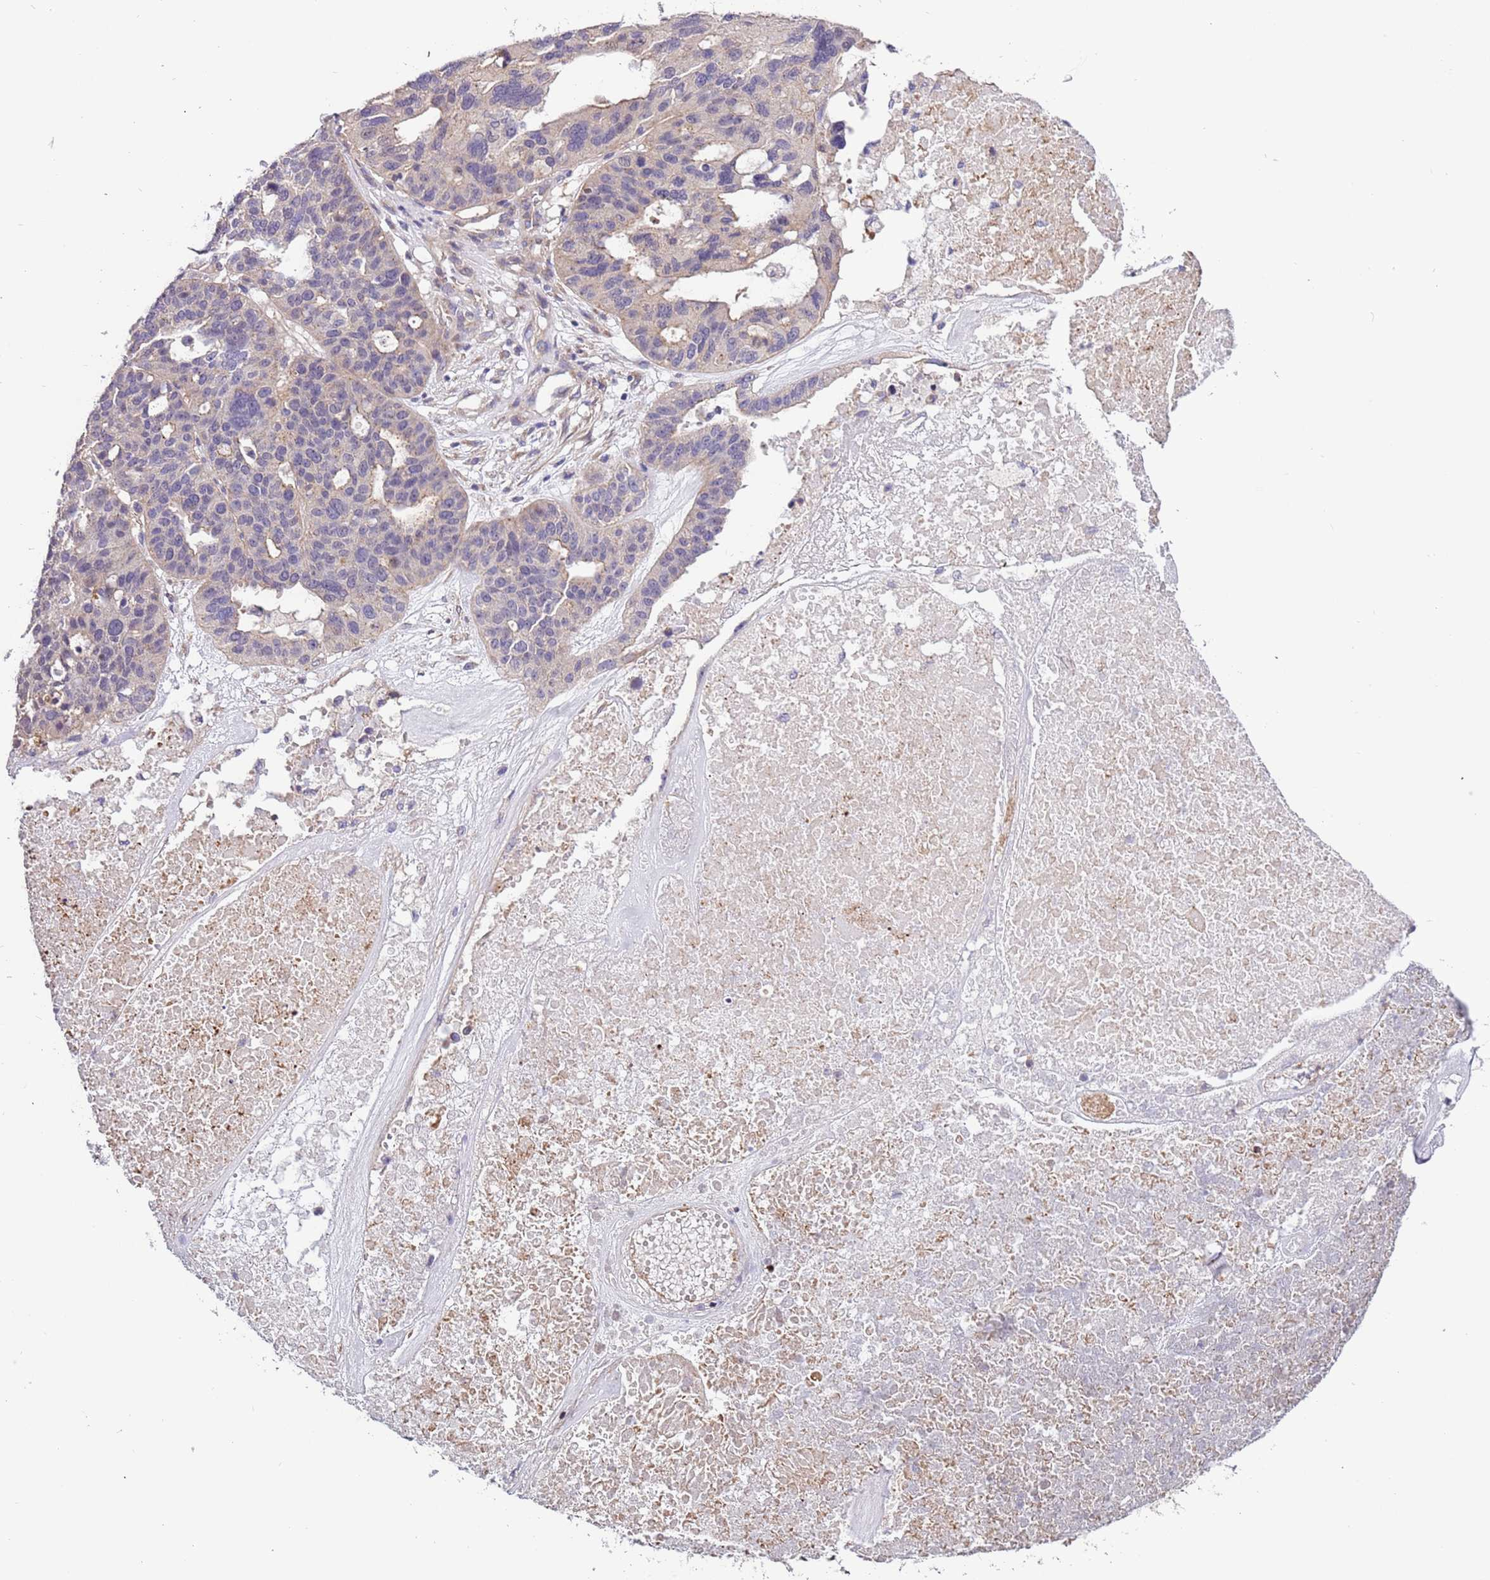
{"staining": {"intensity": "negative", "quantity": "none", "location": "none"}, "tissue": "ovarian cancer", "cell_type": "Tumor cells", "image_type": "cancer", "snomed": [{"axis": "morphology", "description": "Cystadenocarcinoma, serous, NOS"}, {"axis": "topography", "description": "Ovary"}], "caption": "Protein analysis of ovarian serous cystadenocarcinoma reveals no significant staining in tumor cells. (DAB immunohistochemistry (IHC), high magnification).", "gene": "LAMB4", "patient": {"sex": "female", "age": 59}}